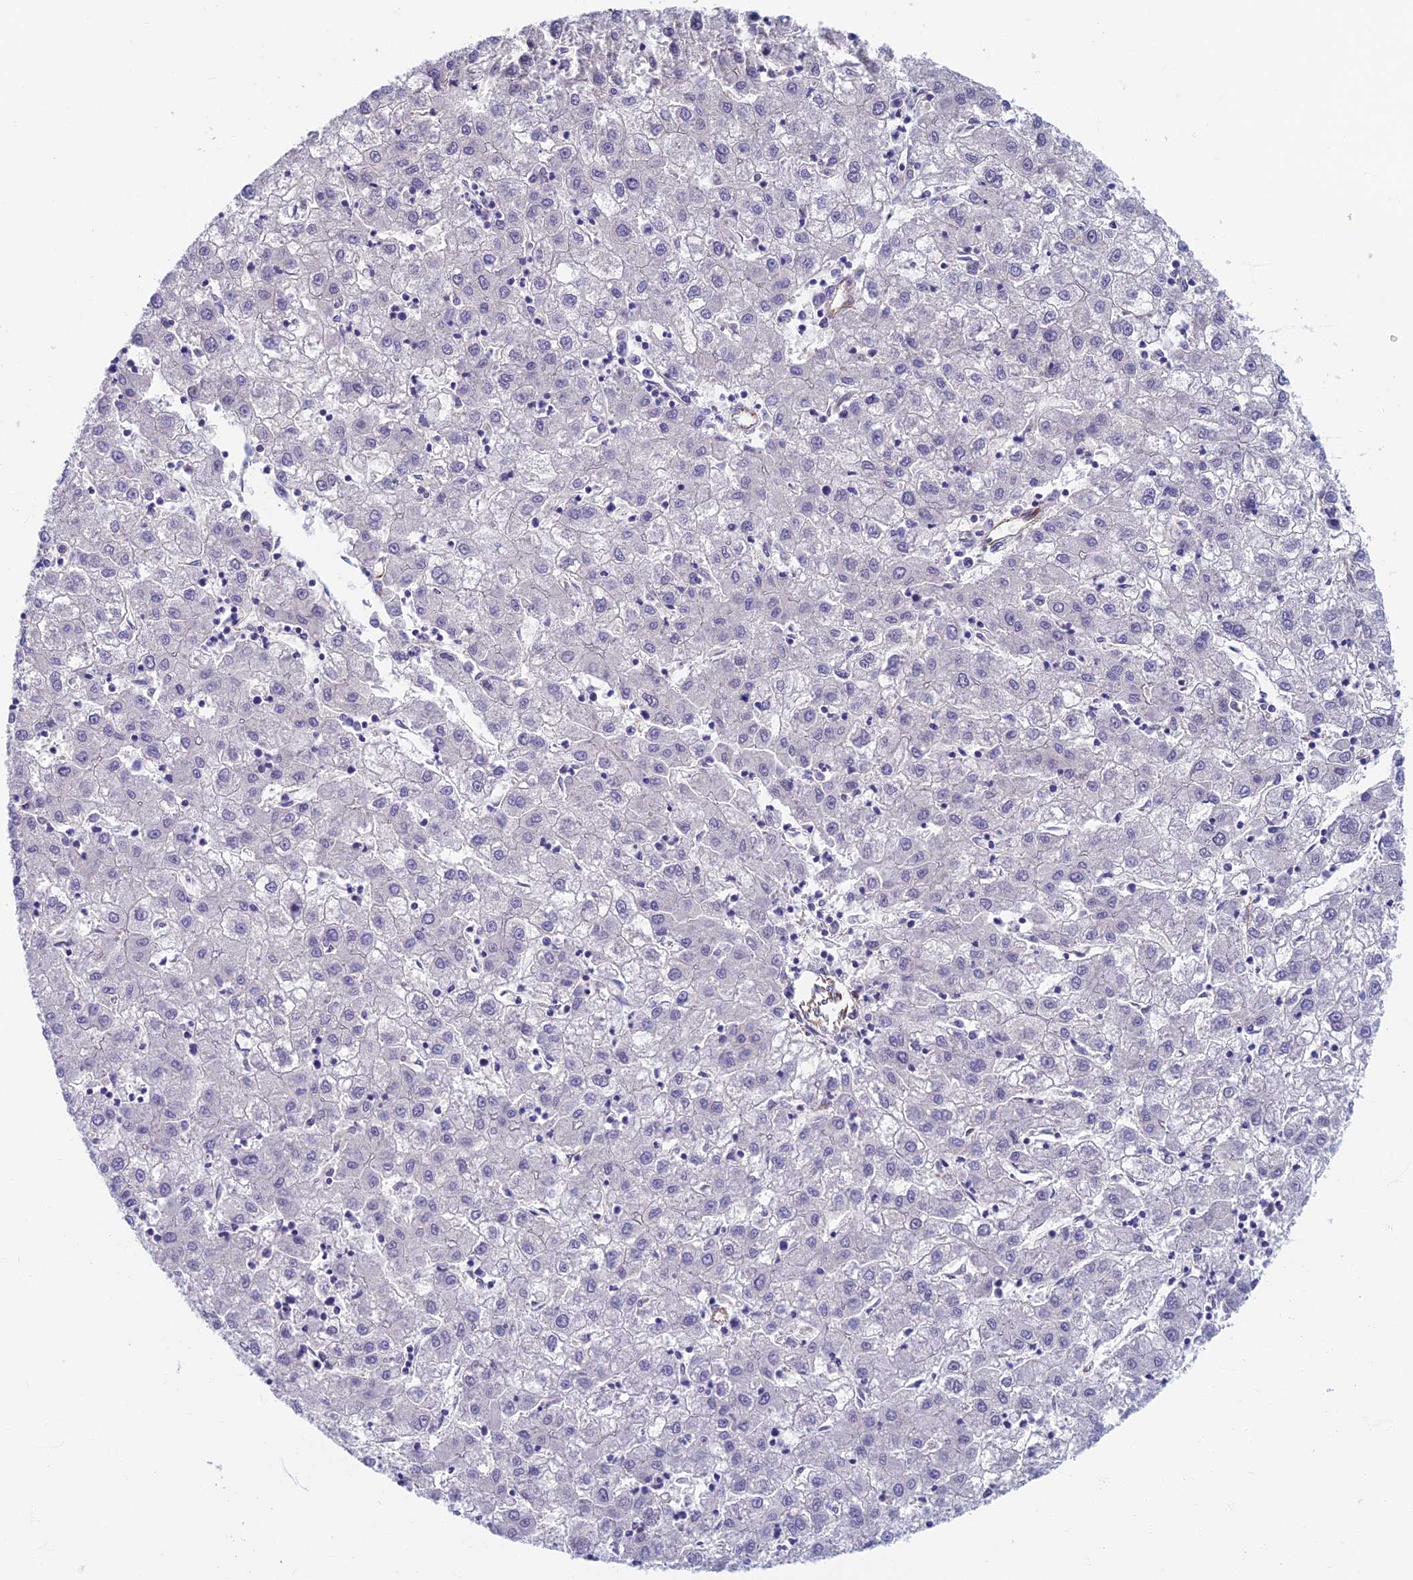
{"staining": {"intensity": "negative", "quantity": "none", "location": "none"}, "tissue": "liver cancer", "cell_type": "Tumor cells", "image_type": "cancer", "snomed": [{"axis": "morphology", "description": "Carcinoma, Hepatocellular, NOS"}, {"axis": "topography", "description": "Liver"}], "caption": "Immunohistochemical staining of hepatocellular carcinoma (liver) exhibits no significant expression in tumor cells.", "gene": "ETFRF1", "patient": {"sex": "male", "age": 72}}